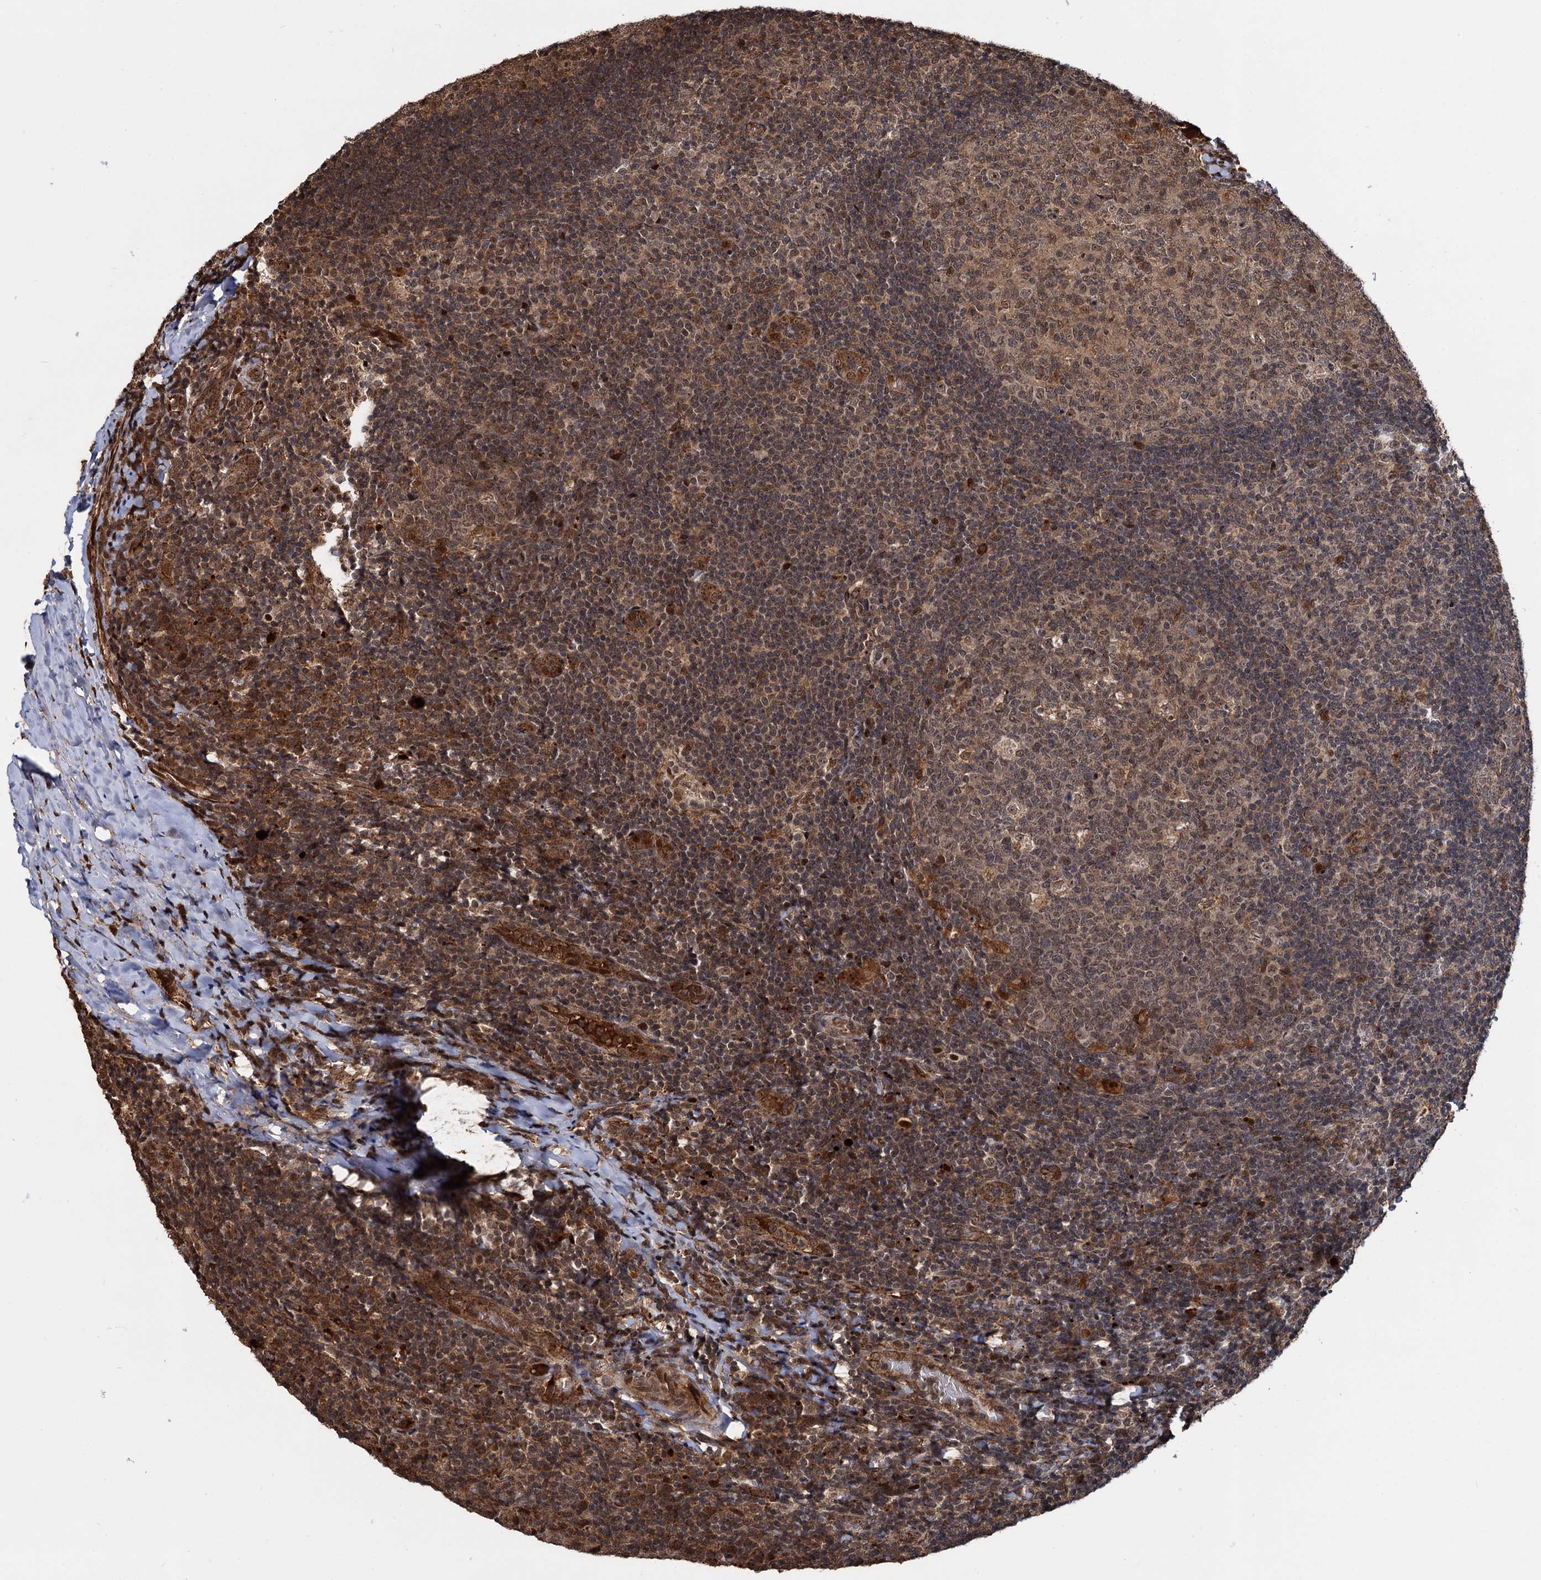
{"staining": {"intensity": "weak", "quantity": "25%-75%", "location": "cytoplasmic/membranous,nuclear"}, "tissue": "tonsil", "cell_type": "Germinal center cells", "image_type": "normal", "snomed": [{"axis": "morphology", "description": "Normal tissue, NOS"}, {"axis": "topography", "description": "Tonsil"}], "caption": "Benign tonsil shows weak cytoplasmic/membranous,nuclear positivity in approximately 25%-75% of germinal center cells, visualized by immunohistochemistry. (DAB (3,3'-diaminobenzidine) IHC, brown staining for protein, blue staining for nuclei).", "gene": "CEP192", "patient": {"sex": "male", "age": 17}}